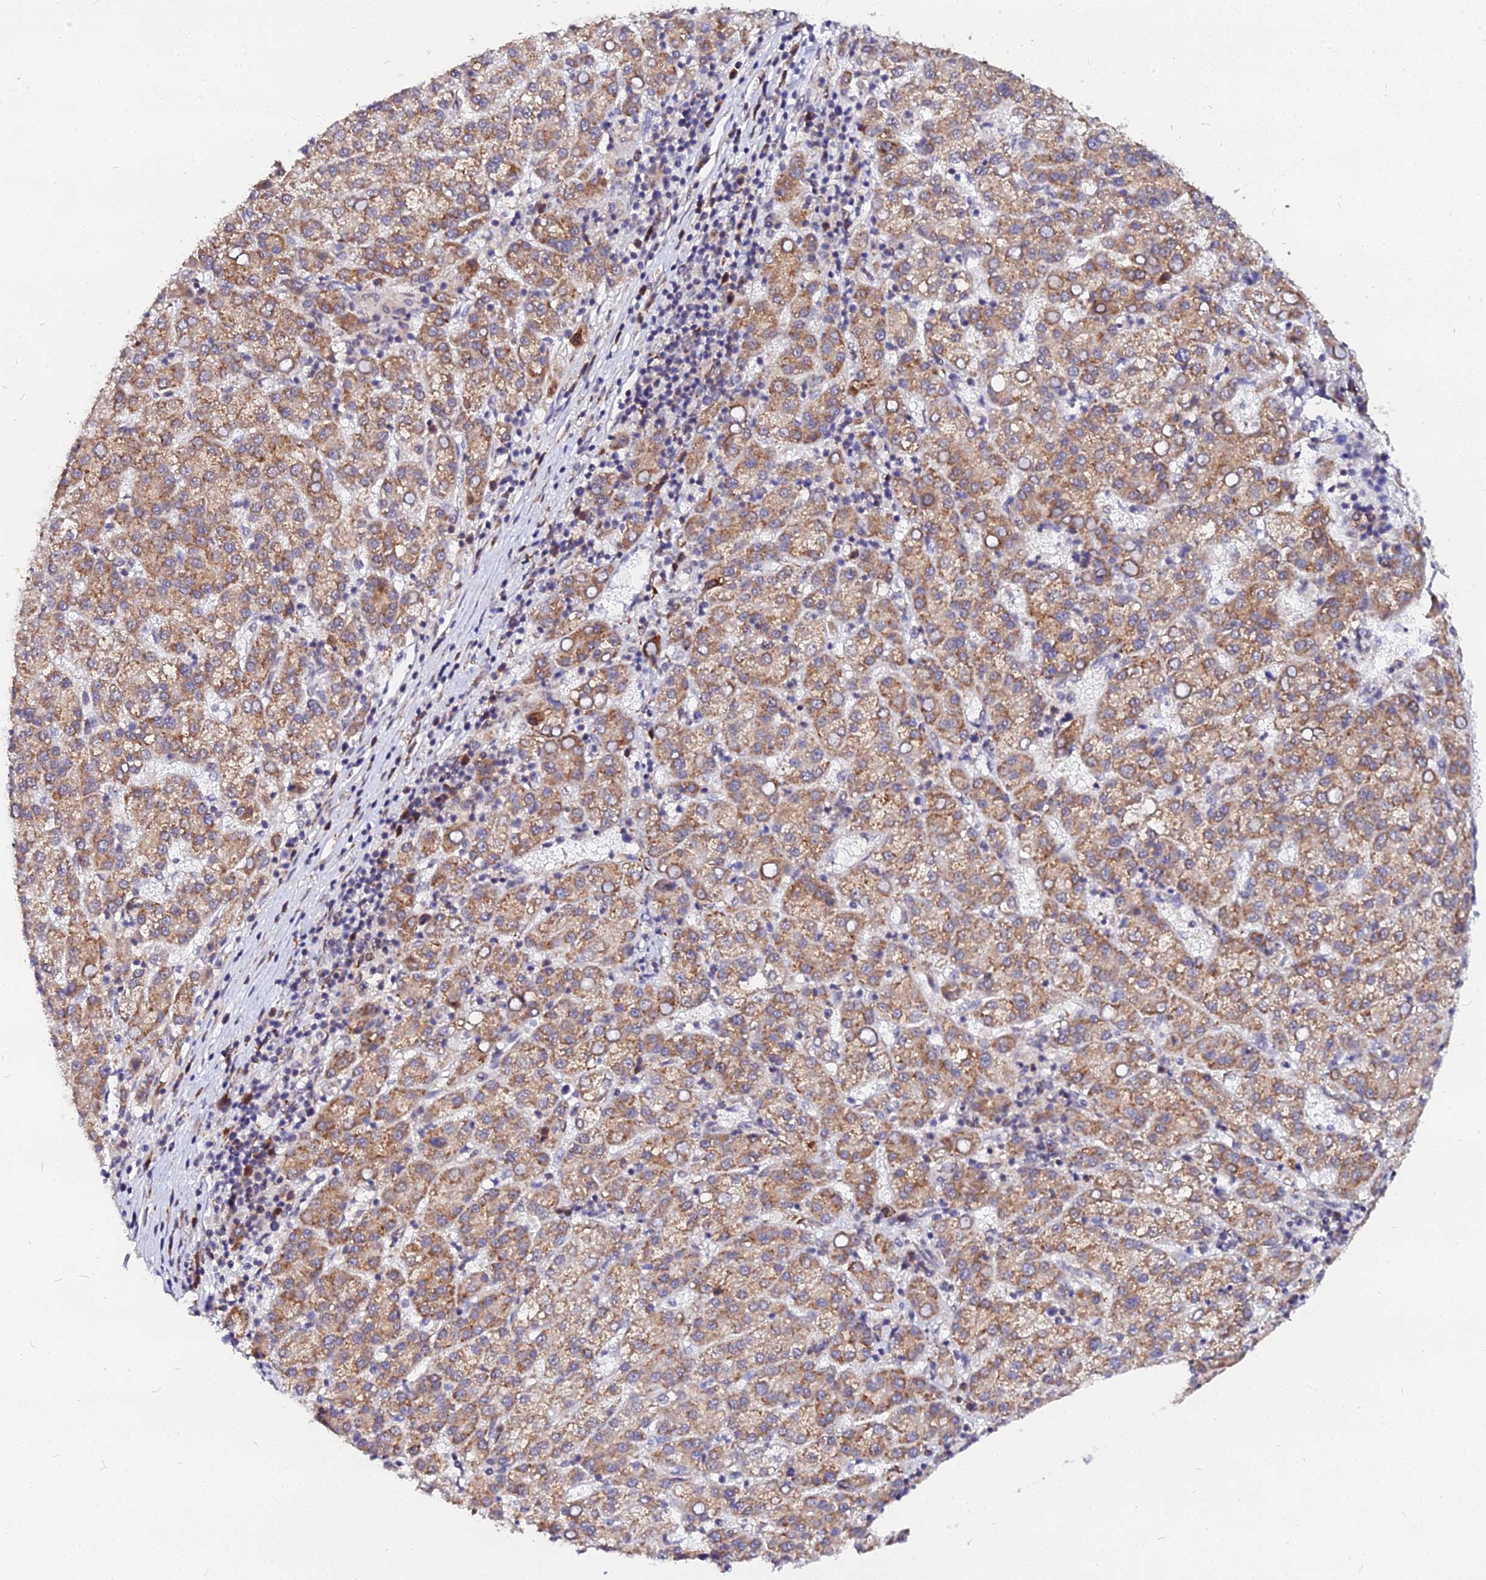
{"staining": {"intensity": "moderate", "quantity": ">75%", "location": "cytoplasmic/membranous"}, "tissue": "liver cancer", "cell_type": "Tumor cells", "image_type": "cancer", "snomed": [{"axis": "morphology", "description": "Carcinoma, Hepatocellular, NOS"}, {"axis": "topography", "description": "Liver"}], "caption": "Moderate cytoplasmic/membranous staining is seen in about >75% of tumor cells in liver cancer (hepatocellular carcinoma).", "gene": "RNF121", "patient": {"sex": "female", "age": 58}}